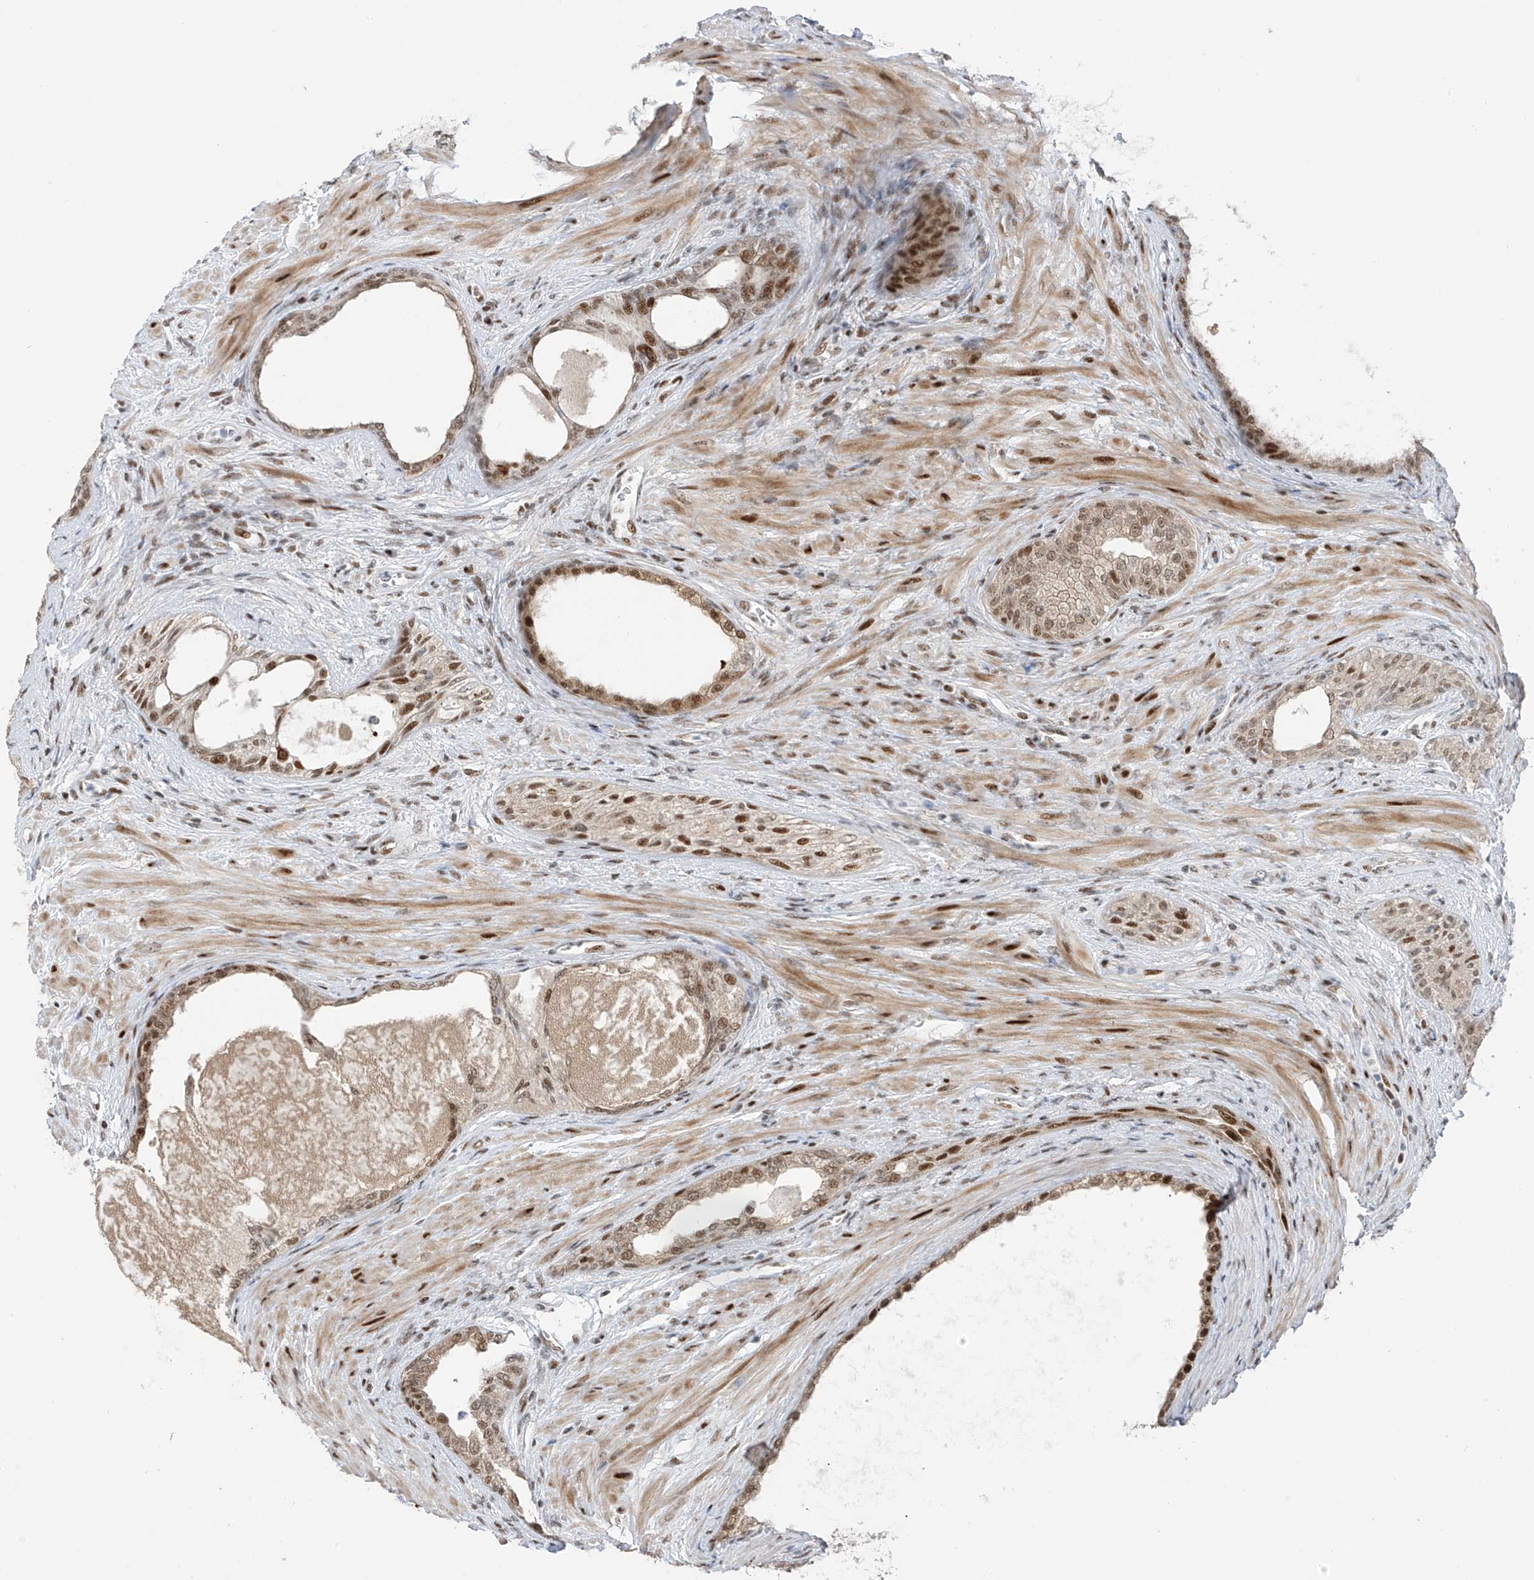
{"staining": {"intensity": "moderate", "quantity": "25%-75%", "location": "nuclear"}, "tissue": "prostate cancer", "cell_type": "Tumor cells", "image_type": "cancer", "snomed": [{"axis": "morphology", "description": "Normal tissue, NOS"}, {"axis": "morphology", "description": "Adenocarcinoma, Low grade"}, {"axis": "topography", "description": "Prostate"}, {"axis": "topography", "description": "Peripheral nerve tissue"}], "caption": "An immunohistochemistry (IHC) micrograph of neoplastic tissue is shown. Protein staining in brown labels moderate nuclear positivity in prostate cancer (low-grade adenocarcinoma) within tumor cells. (DAB IHC with brightfield microscopy, high magnification).", "gene": "ZCWPW2", "patient": {"sex": "male", "age": 71}}